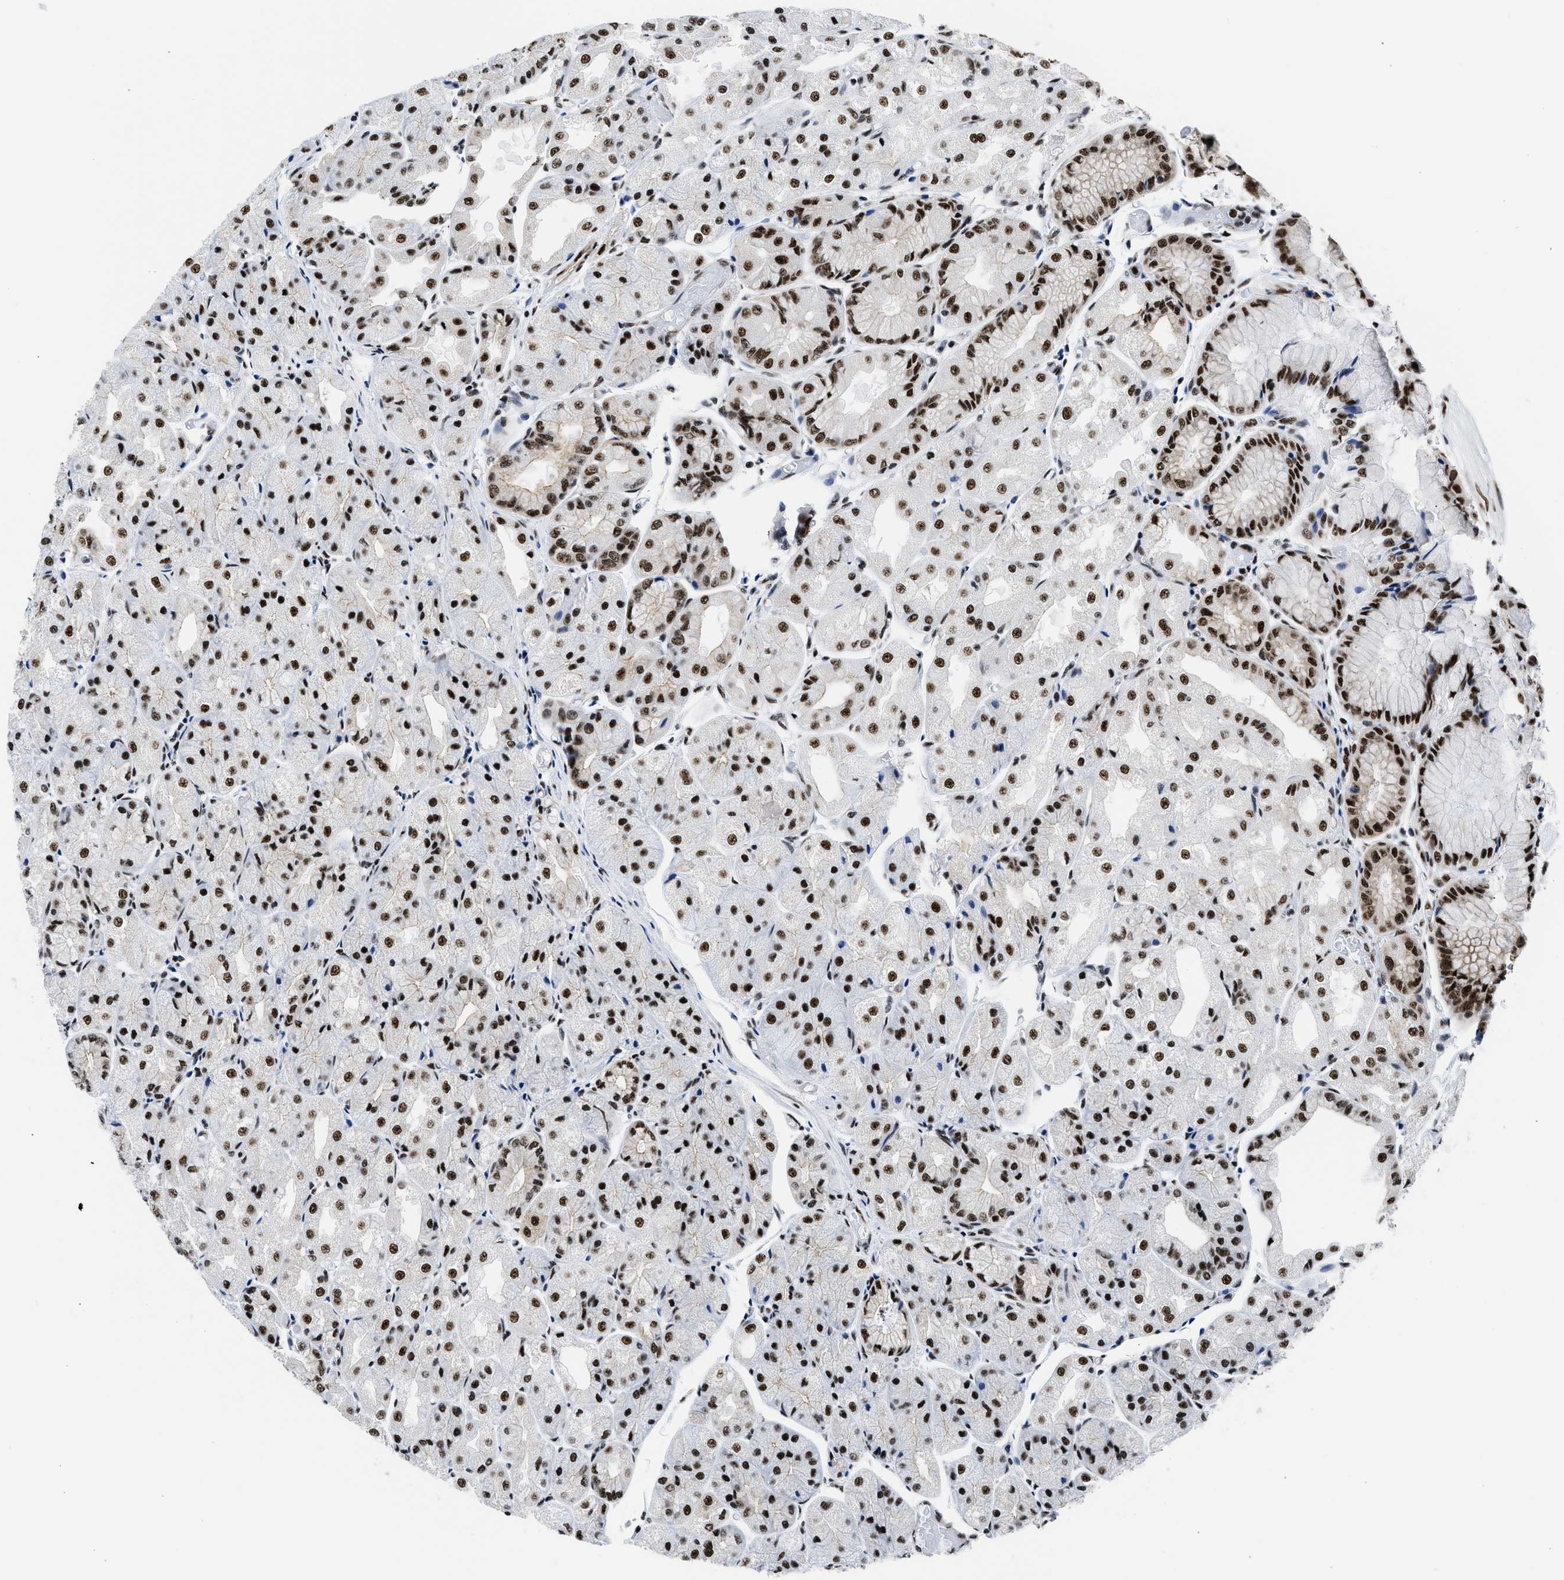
{"staining": {"intensity": "strong", "quantity": ">75%", "location": "nuclear"}, "tissue": "stomach", "cell_type": "Glandular cells", "image_type": "normal", "snomed": [{"axis": "morphology", "description": "Normal tissue, NOS"}, {"axis": "topography", "description": "Stomach, upper"}], "caption": "Strong nuclear protein positivity is seen in about >75% of glandular cells in stomach.", "gene": "RBM8A", "patient": {"sex": "male", "age": 72}}